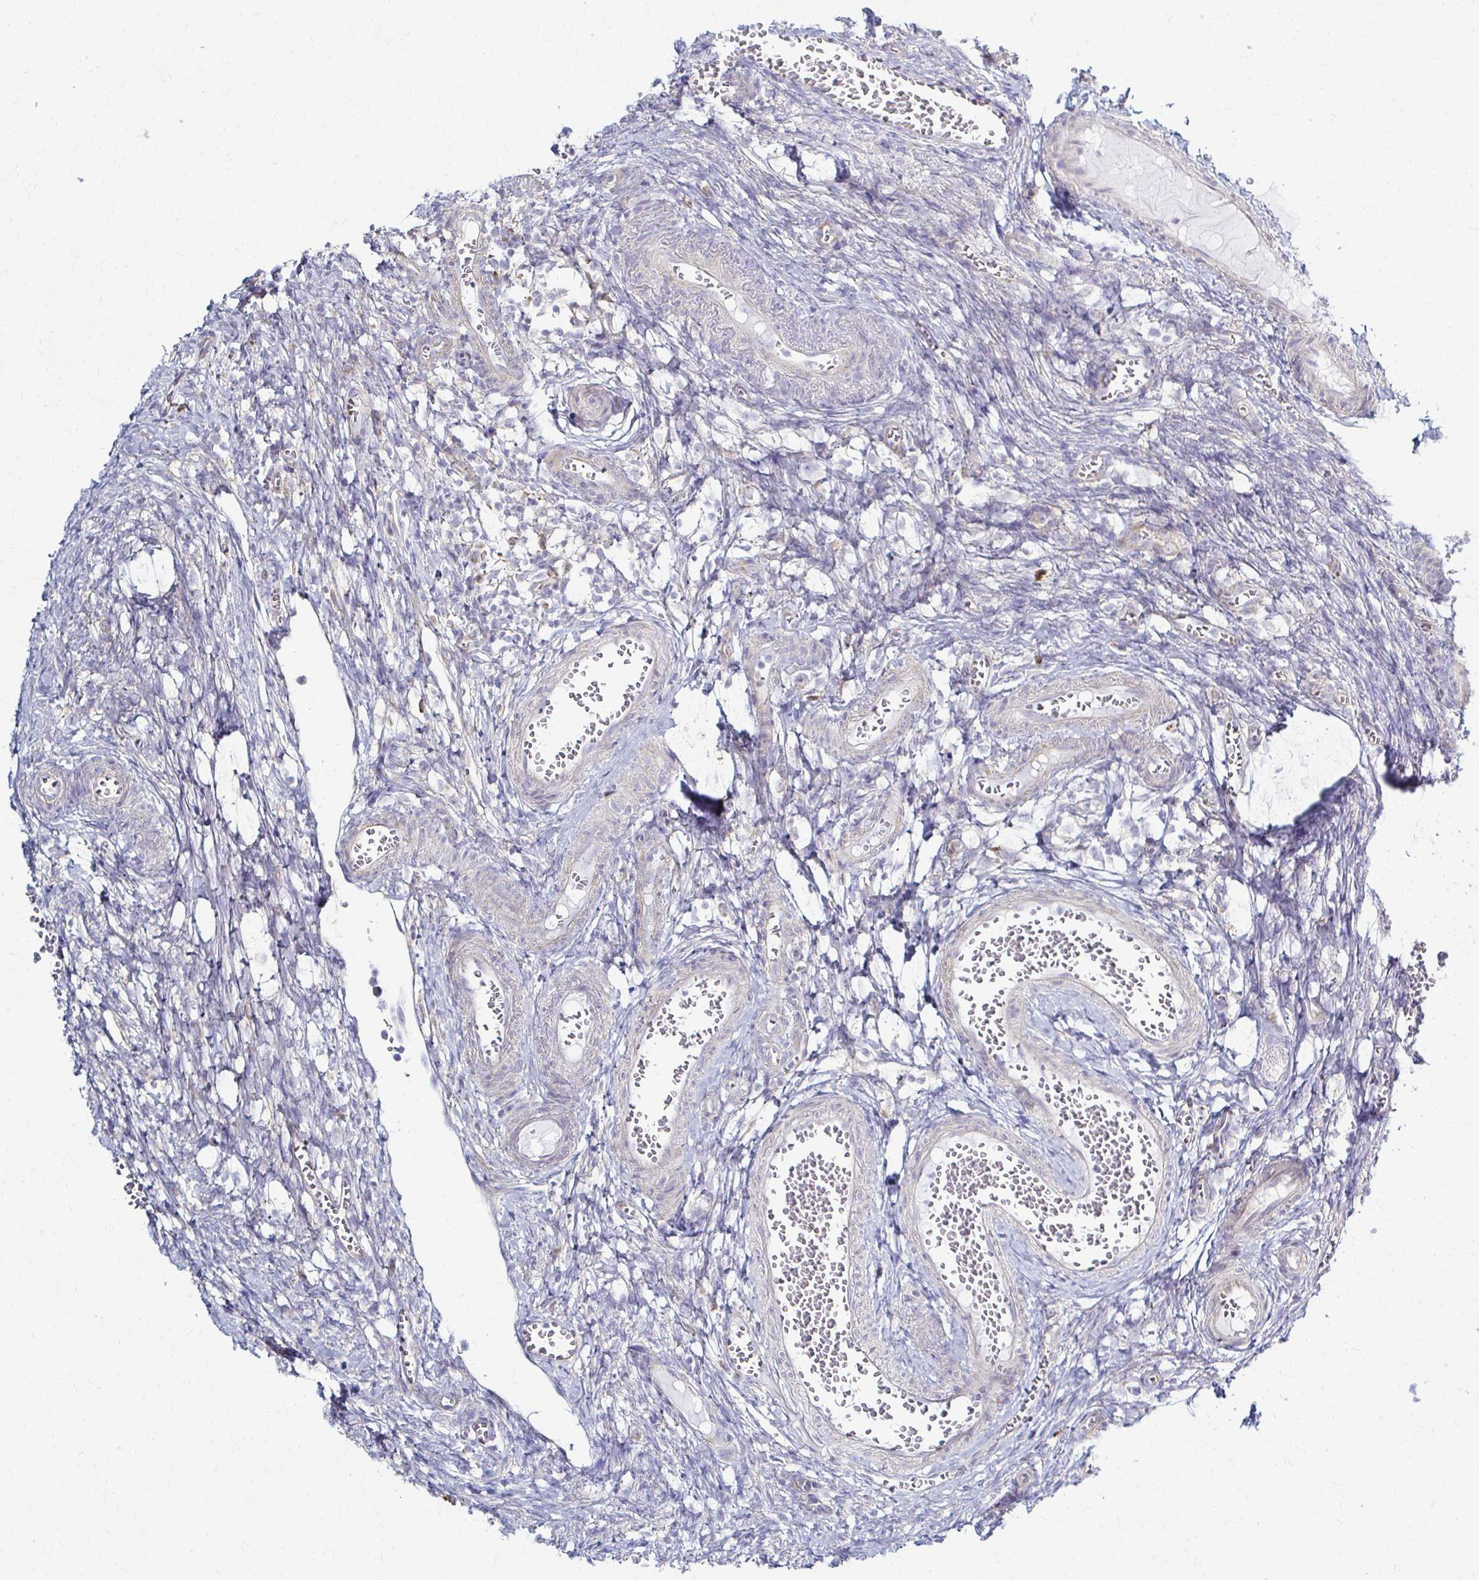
{"staining": {"intensity": "negative", "quantity": "none", "location": "none"}, "tissue": "ovary", "cell_type": "Ovarian stroma cells", "image_type": "normal", "snomed": [{"axis": "morphology", "description": "Normal tissue, NOS"}, {"axis": "topography", "description": "Ovary"}], "caption": "There is no significant staining in ovarian stroma cells of ovary. (Brightfield microscopy of DAB (3,3'-diaminobenzidine) IHC at high magnification).", "gene": "PRKRA", "patient": {"sex": "female", "age": 41}}